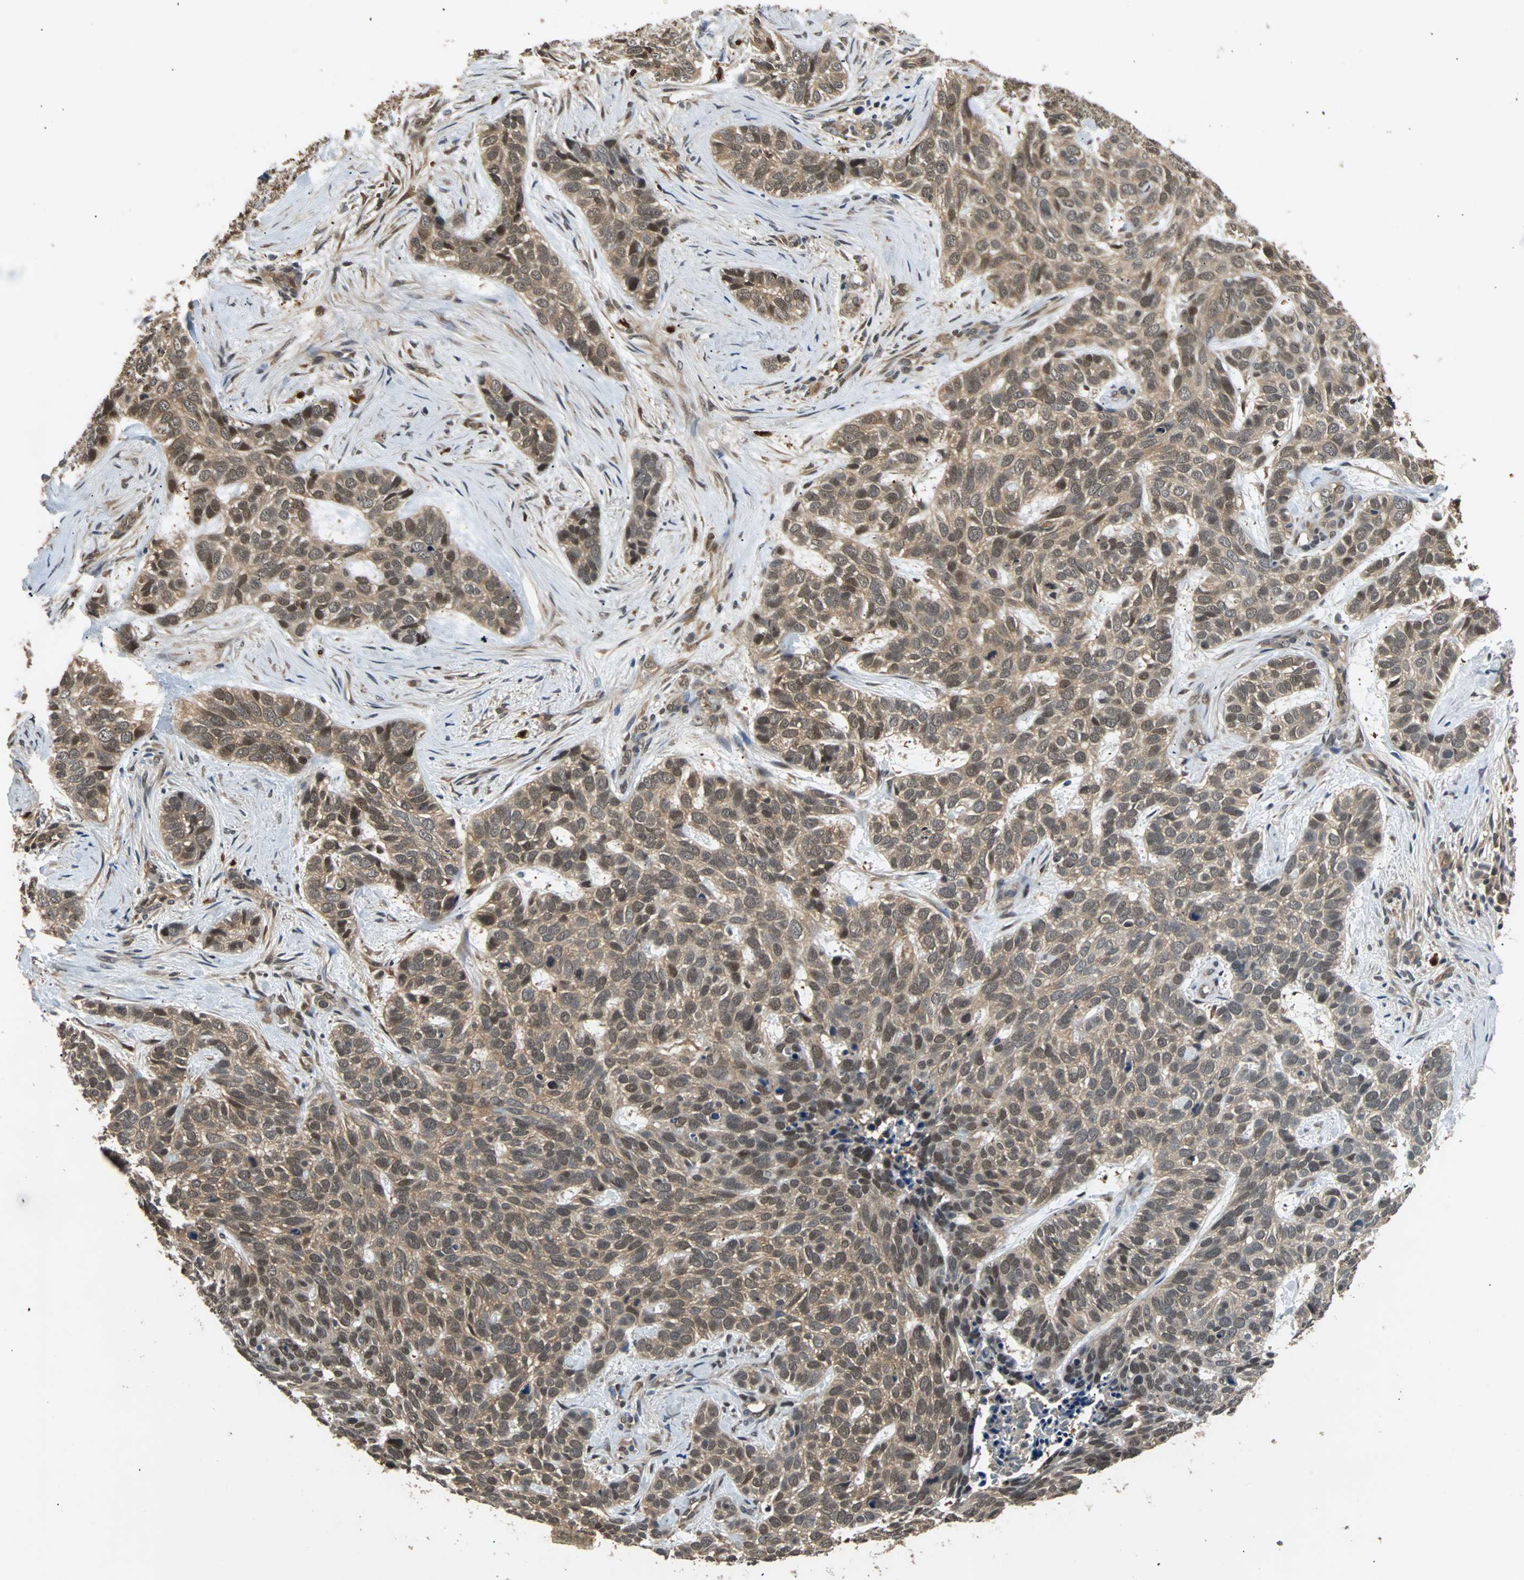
{"staining": {"intensity": "moderate", "quantity": ">75%", "location": "cytoplasmic/membranous,nuclear"}, "tissue": "skin cancer", "cell_type": "Tumor cells", "image_type": "cancer", "snomed": [{"axis": "morphology", "description": "Basal cell carcinoma"}, {"axis": "topography", "description": "Skin"}], "caption": "Brown immunohistochemical staining in skin cancer (basal cell carcinoma) exhibits moderate cytoplasmic/membranous and nuclear positivity in about >75% of tumor cells. Immunohistochemistry (ihc) stains the protein of interest in brown and the nuclei are stained blue.", "gene": "PRDX6", "patient": {"sex": "male", "age": 87}}